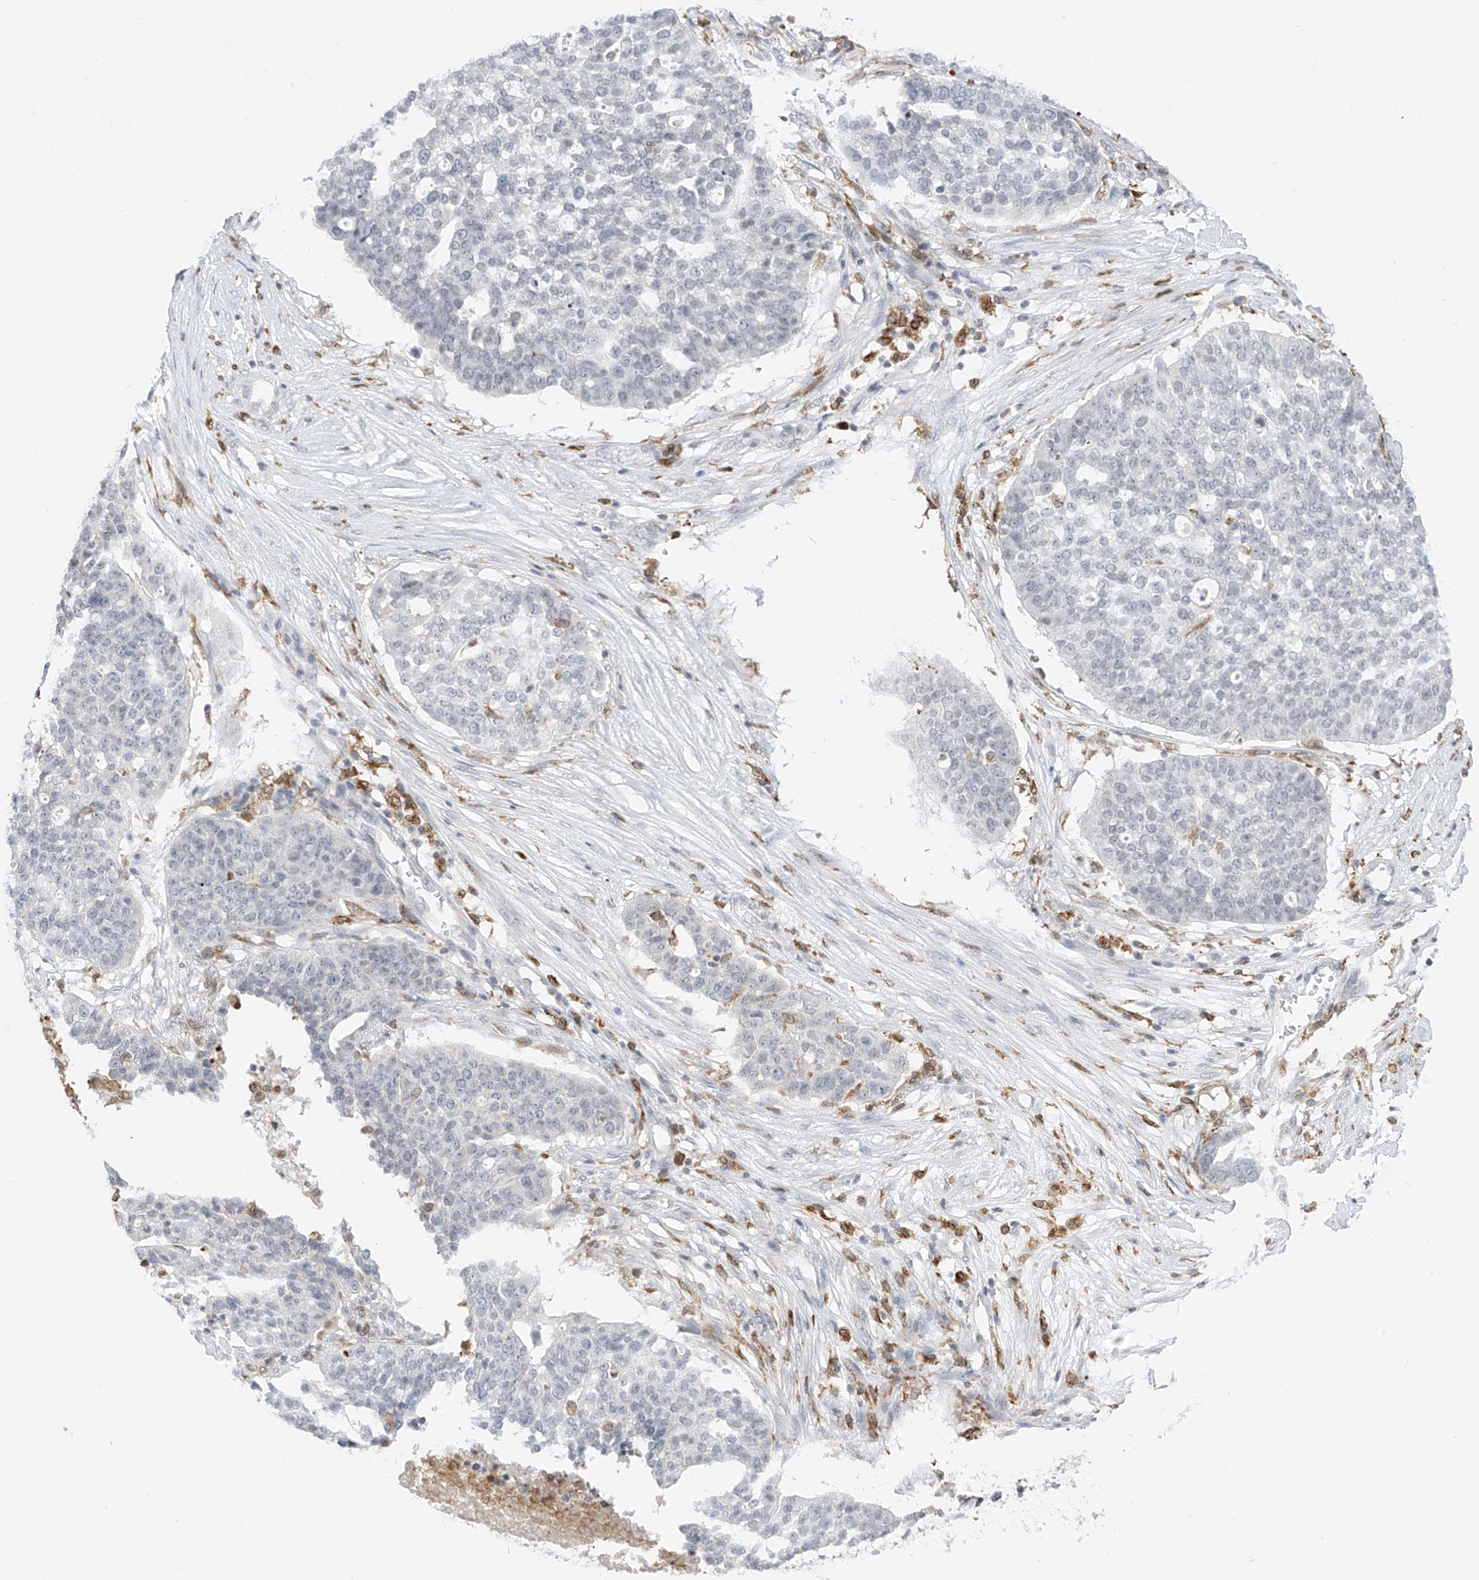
{"staining": {"intensity": "negative", "quantity": "none", "location": "none"}, "tissue": "ovarian cancer", "cell_type": "Tumor cells", "image_type": "cancer", "snomed": [{"axis": "morphology", "description": "Cystadenocarcinoma, serous, NOS"}, {"axis": "topography", "description": "Ovary"}], "caption": "Tumor cells are negative for protein expression in human ovarian cancer (serous cystadenocarcinoma).", "gene": "TBXAS1", "patient": {"sex": "female", "age": 59}}